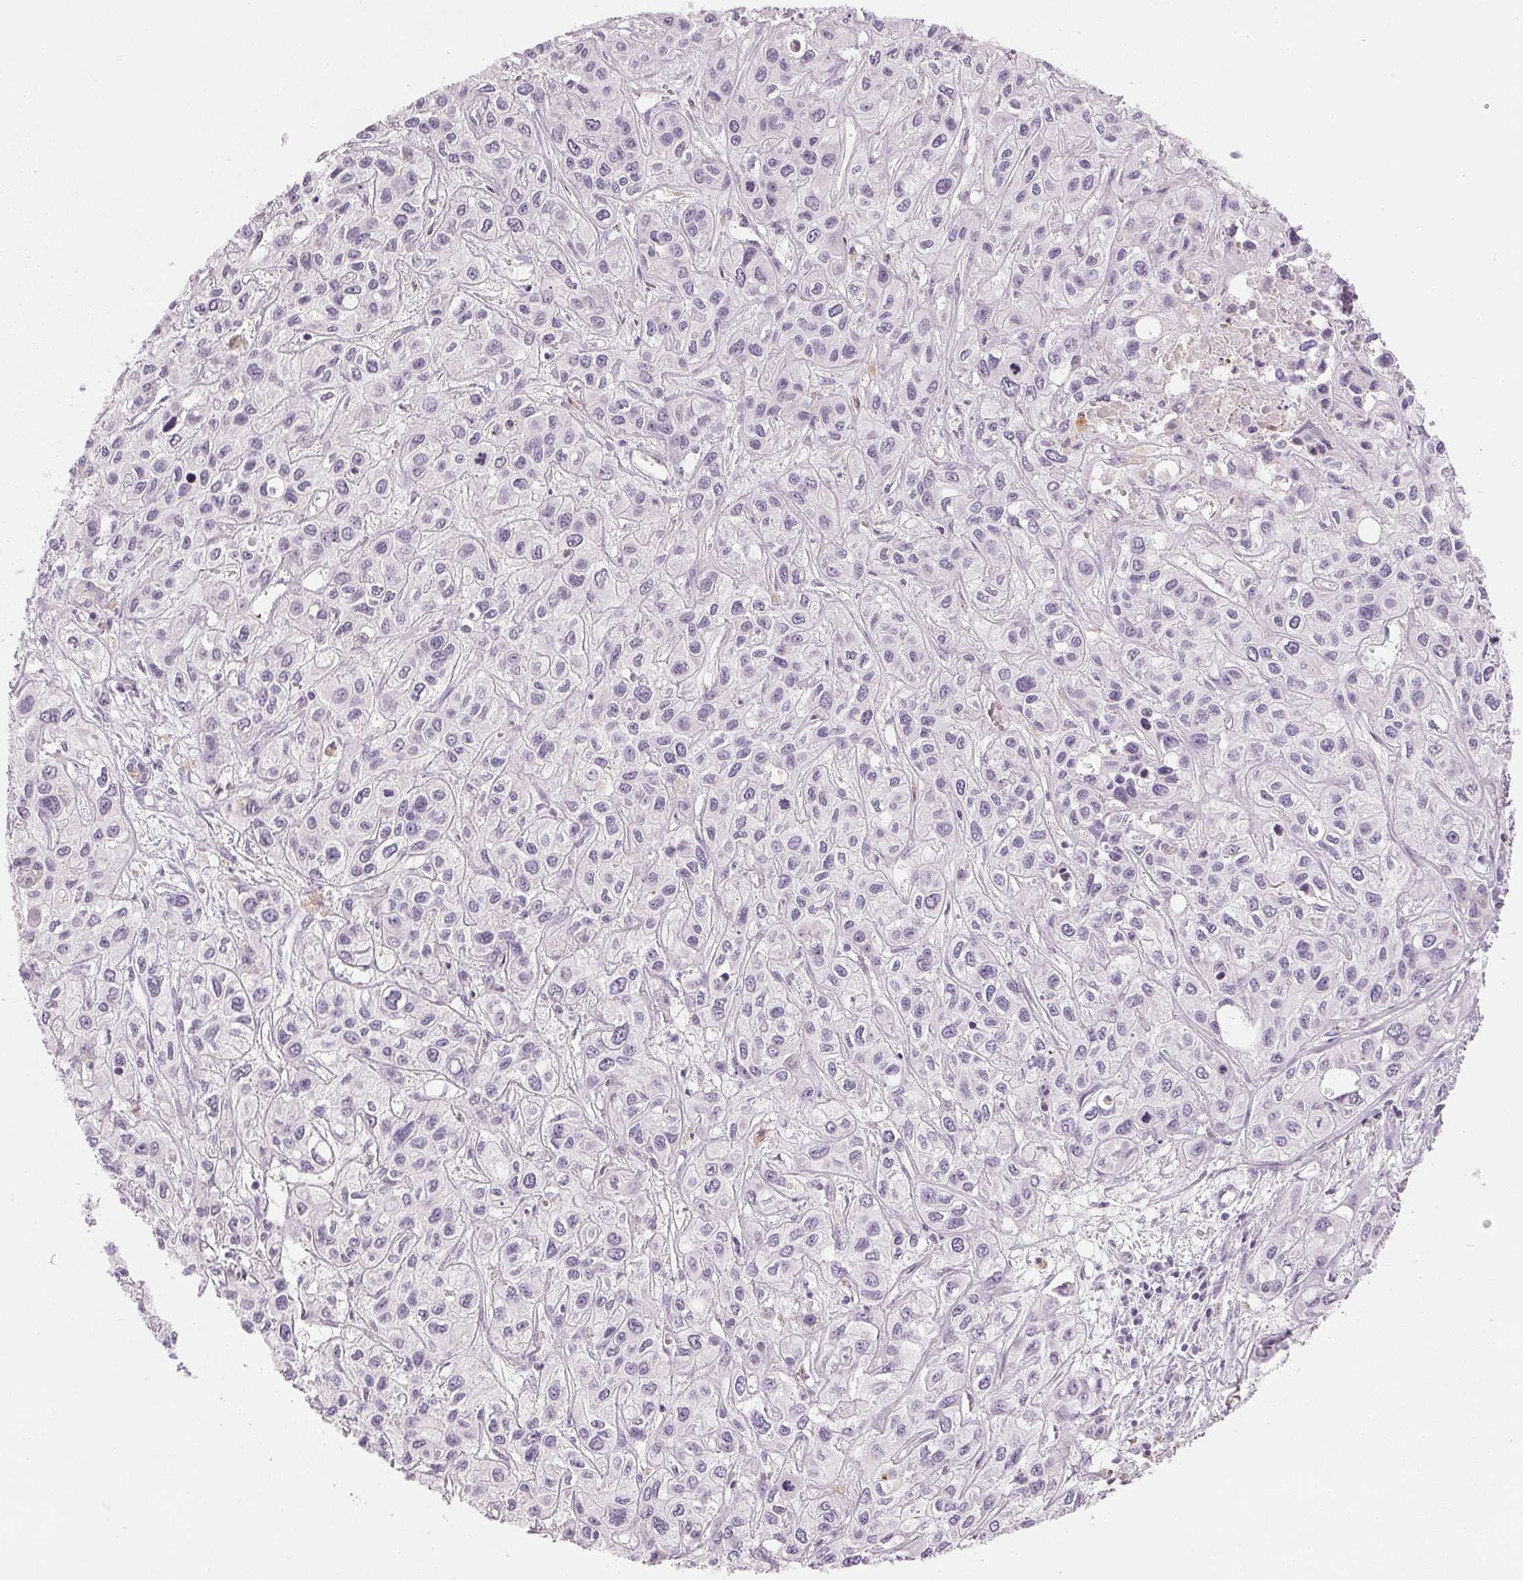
{"staining": {"intensity": "negative", "quantity": "none", "location": "none"}, "tissue": "liver cancer", "cell_type": "Tumor cells", "image_type": "cancer", "snomed": [{"axis": "morphology", "description": "Cholangiocarcinoma"}, {"axis": "topography", "description": "Liver"}], "caption": "Tumor cells show no significant positivity in liver cancer (cholangiocarcinoma).", "gene": "CHST4", "patient": {"sex": "female", "age": 66}}